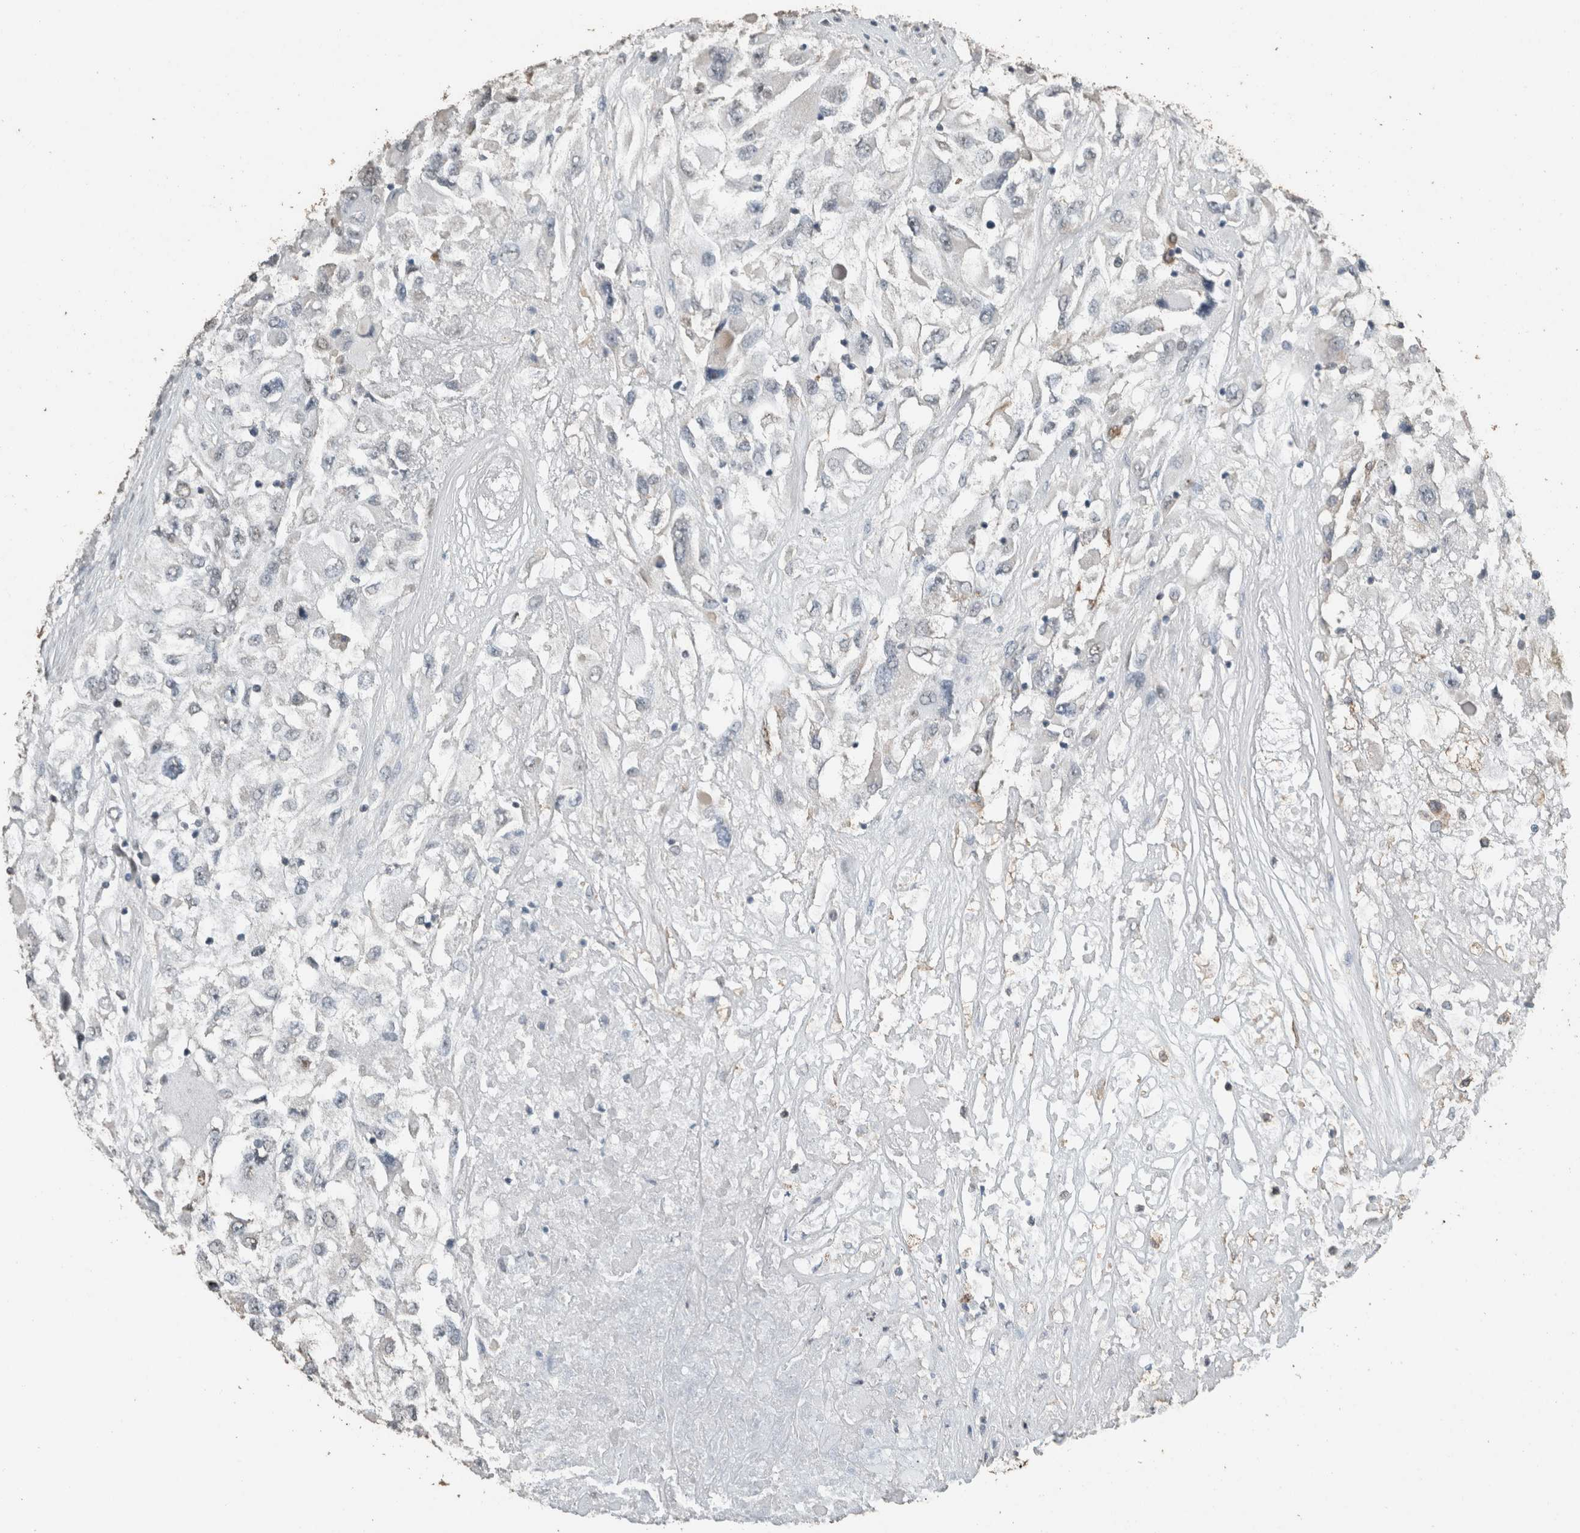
{"staining": {"intensity": "negative", "quantity": "none", "location": "none"}, "tissue": "renal cancer", "cell_type": "Tumor cells", "image_type": "cancer", "snomed": [{"axis": "morphology", "description": "Adenocarcinoma, NOS"}, {"axis": "topography", "description": "Kidney"}], "caption": "Immunohistochemistry (IHC) histopathology image of neoplastic tissue: adenocarcinoma (renal) stained with DAB (3,3'-diaminobenzidine) reveals no significant protein staining in tumor cells.", "gene": "ACVR2B", "patient": {"sex": "female", "age": 52}}